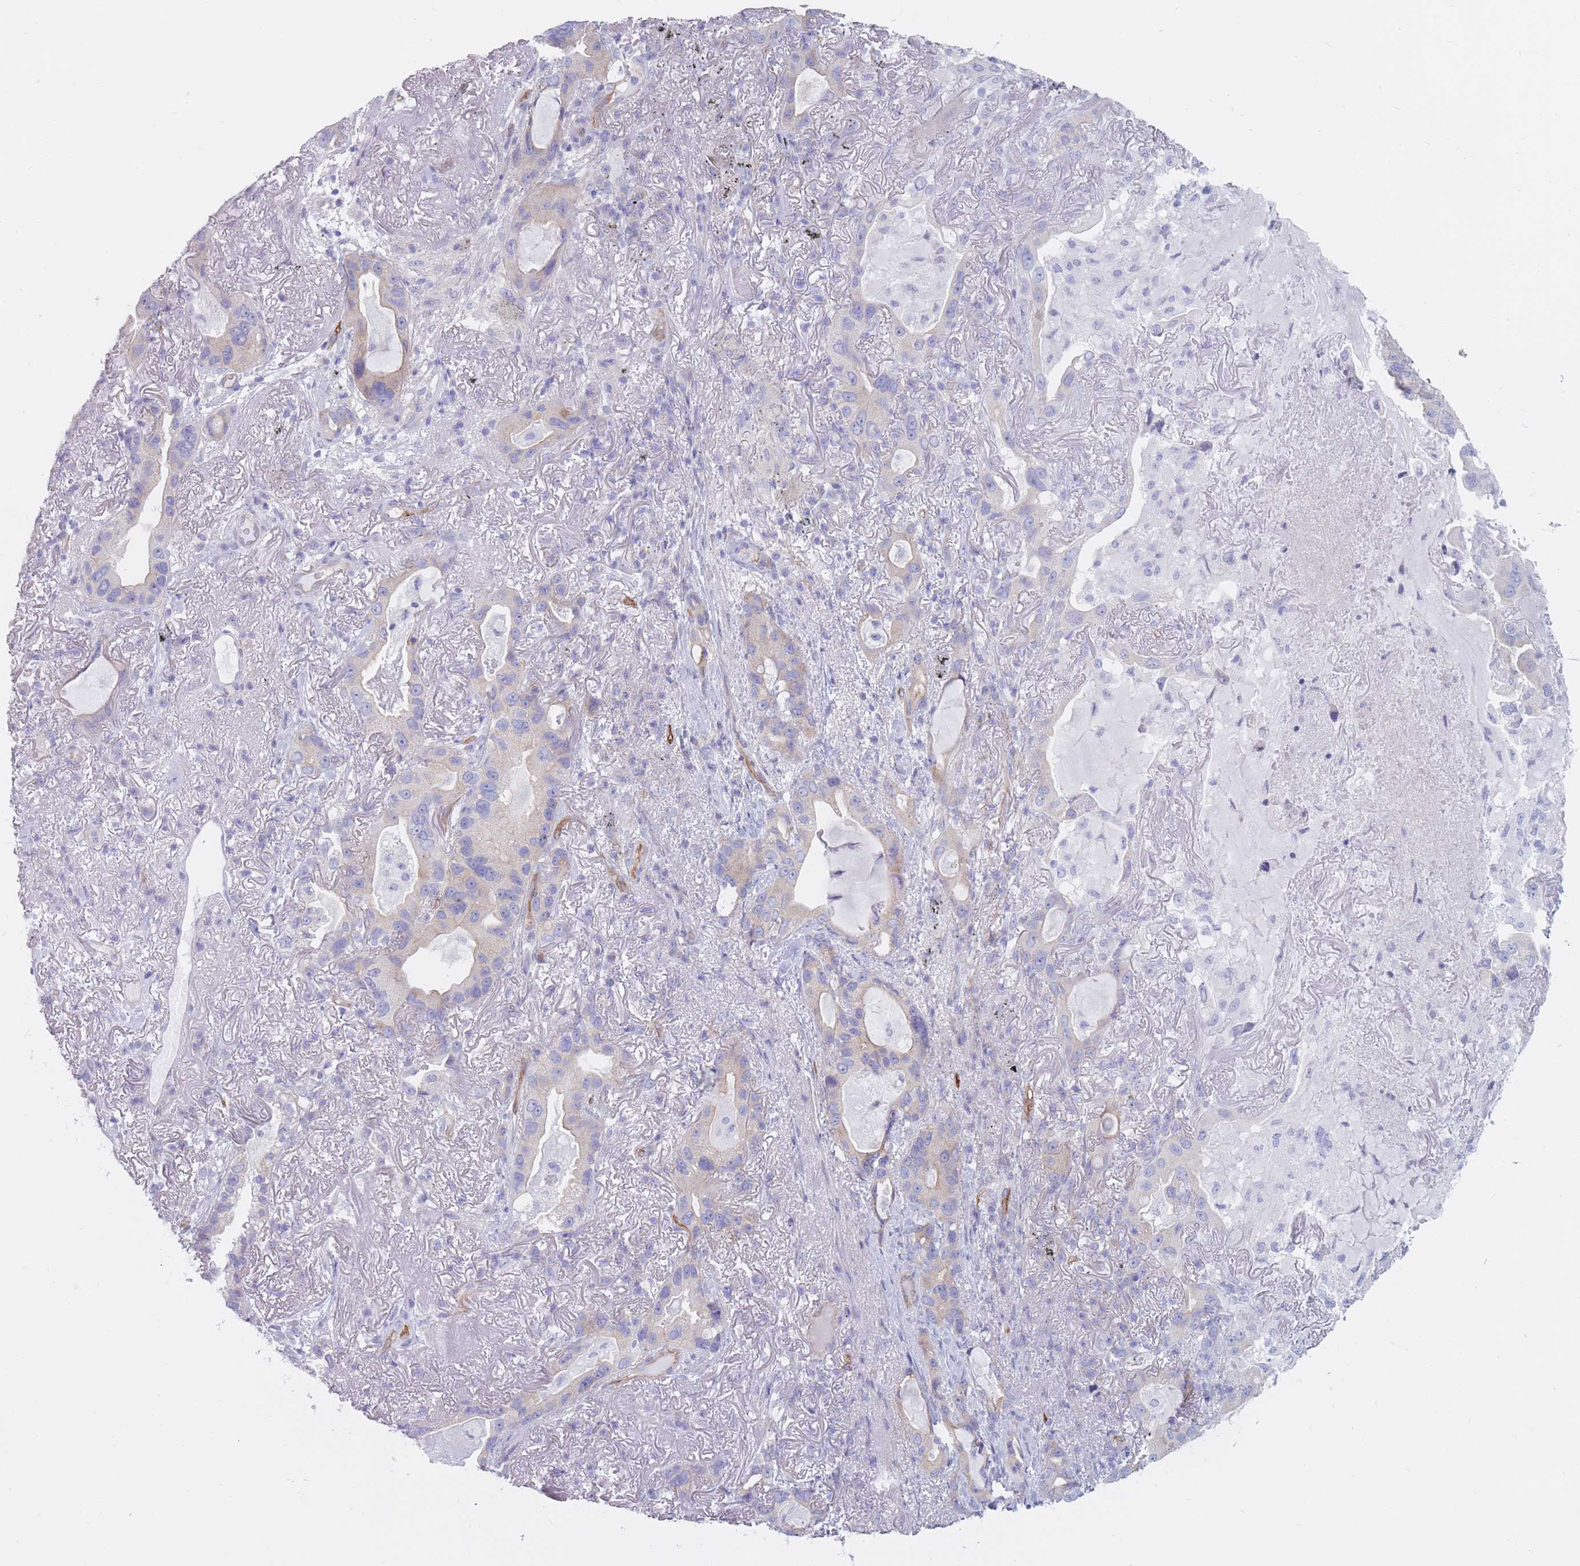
{"staining": {"intensity": "moderate", "quantity": "<25%", "location": "cytoplasmic/membranous"}, "tissue": "lung cancer", "cell_type": "Tumor cells", "image_type": "cancer", "snomed": [{"axis": "morphology", "description": "Adenocarcinoma, NOS"}, {"axis": "topography", "description": "Lung"}], "caption": "Immunohistochemistry photomicrograph of neoplastic tissue: human lung cancer stained using immunohistochemistry (IHC) displays low levels of moderate protein expression localized specifically in the cytoplasmic/membranous of tumor cells, appearing as a cytoplasmic/membranous brown color.", "gene": "PLPP1", "patient": {"sex": "female", "age": 69}}